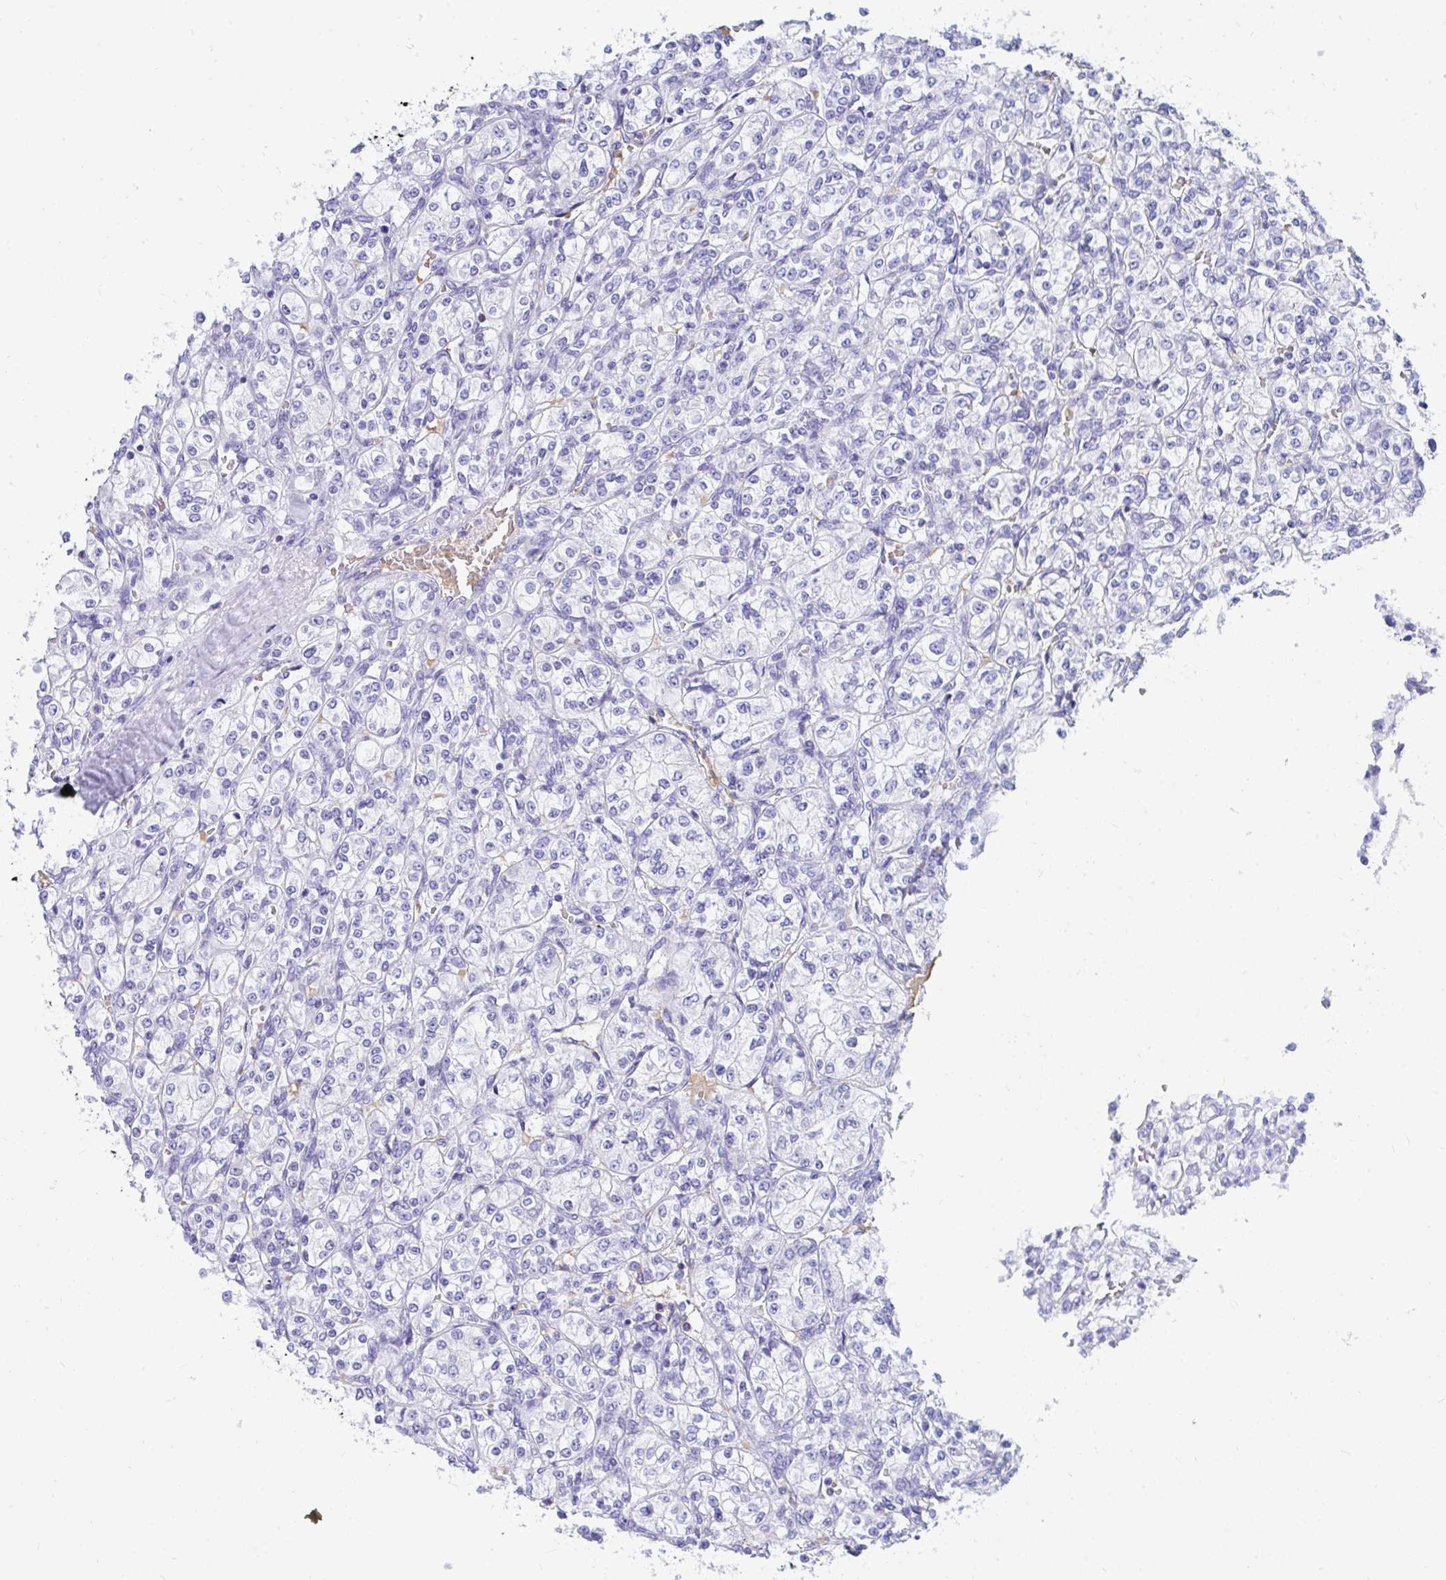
{"staining": {"intensity": "negative", "quantity": "none", "location": "none"}, "tissue": "renal cancer", "cell_type": "Tumor cells", "image_type": "cancer", "snomed": [{"axis": "morphology", "description": "Adenocarcinoma, NOS"}, {"axis": "topography", "description": "Kidney"}], "caption": "Immunohistochemistry image of neoplastic tissue: human renal adenocarcinoma stained with DAB (3,3'-diaminobenzidine) demonstrates no significant protein expression in tumor cells.", "gene": "MROH2B", "patient": {"sex": "male", "age": 77}}